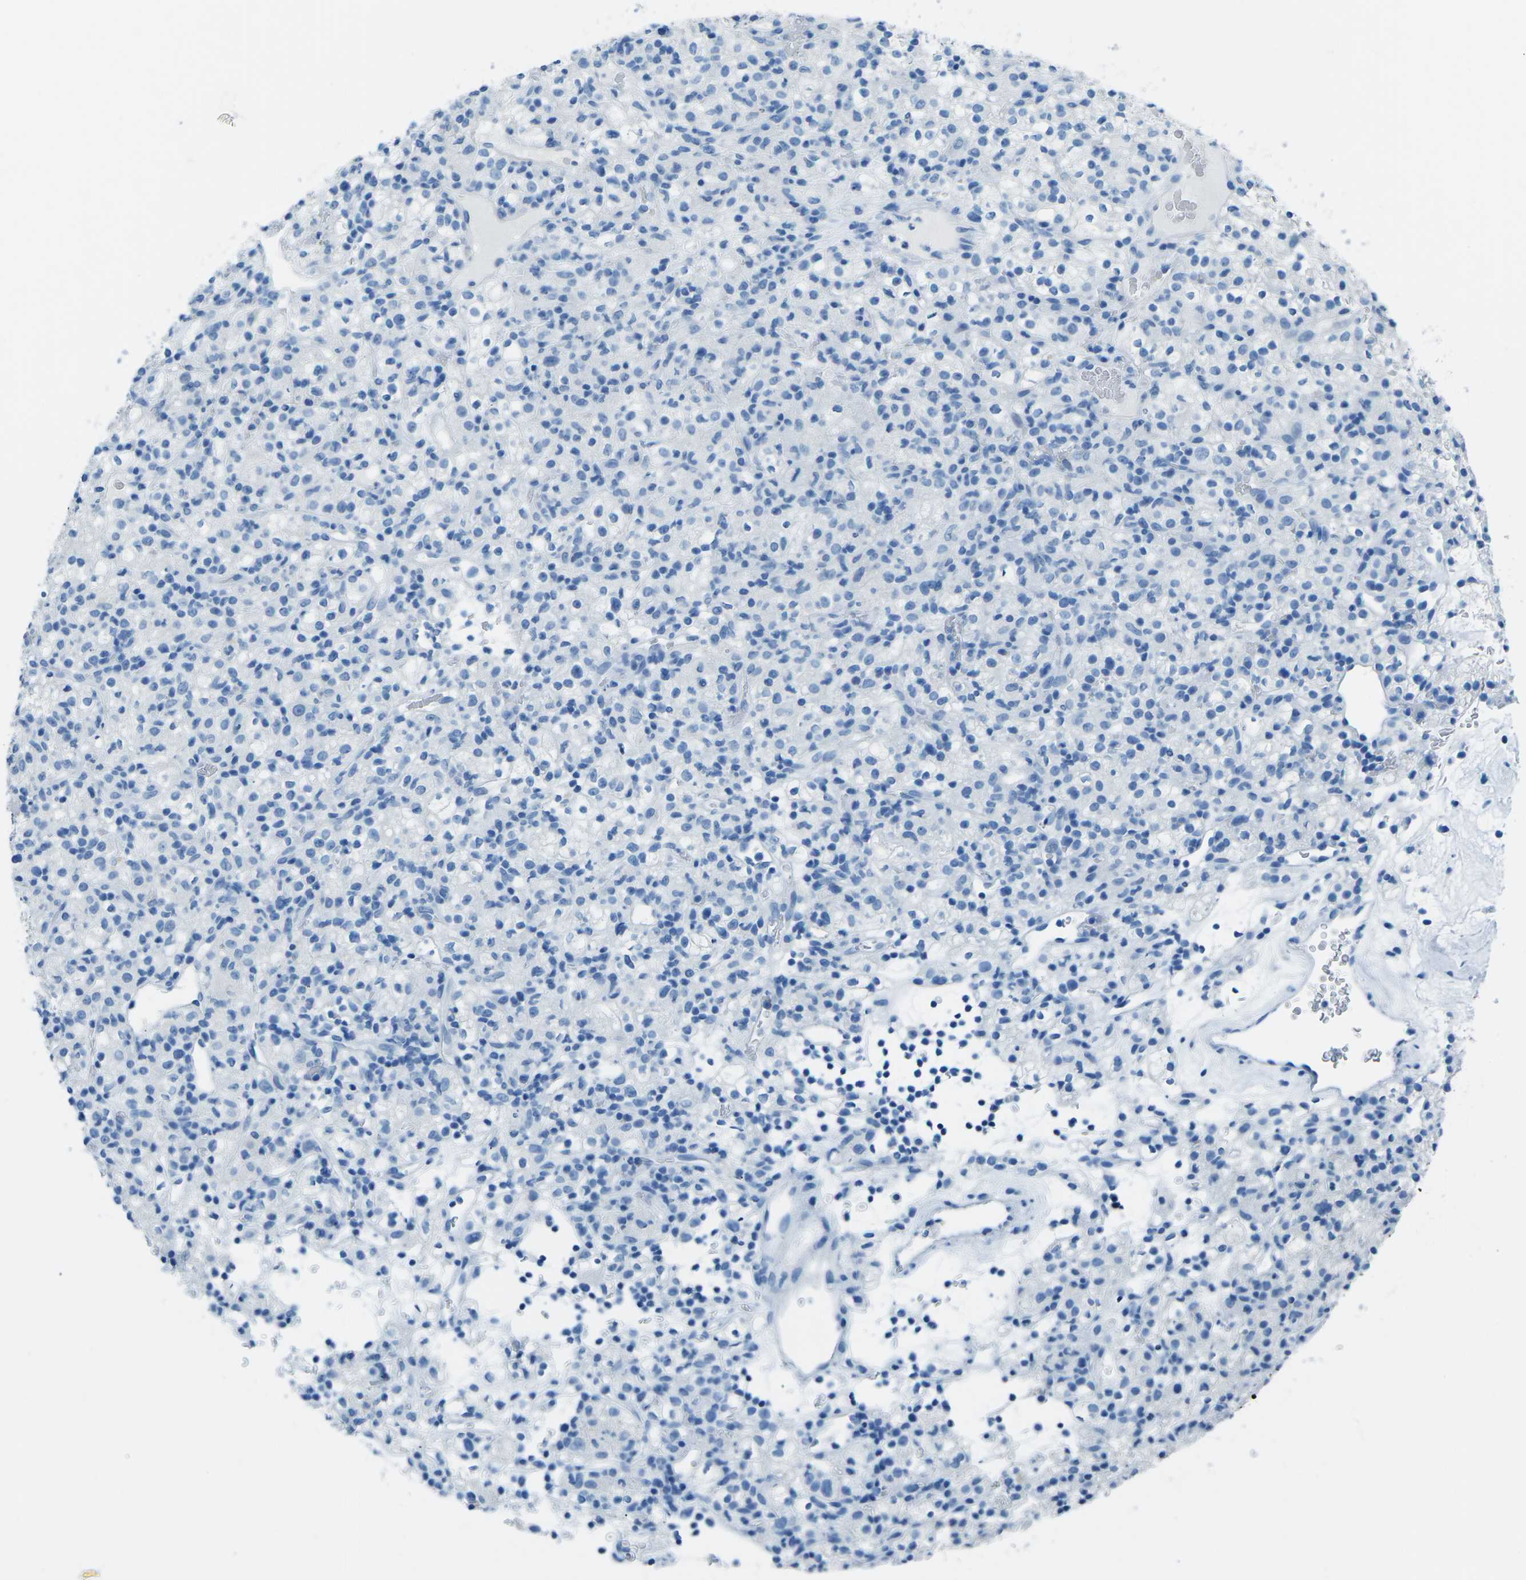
{"staining": {"intensity": "negative", "quantity": "none", "location": "none"}, "tissue": "renal cancer", "cell_type": "Tumor cells", "image_type": "cancer", "snomed": [{"axis": "morphology", "description": "Normal tissue, NOS"}, {"axis": "morphology", "description": "Adenocarcinoma, NOS"}, {"axis": "topography", "description": "Kidney"}], "caption": "The immunohistochemistry (IHC) image has no significant expression in tumor cells of renal adenocarcinoma tissue.", "gene": "MYH8", "patient": {"sex": "female", "age": 72}}